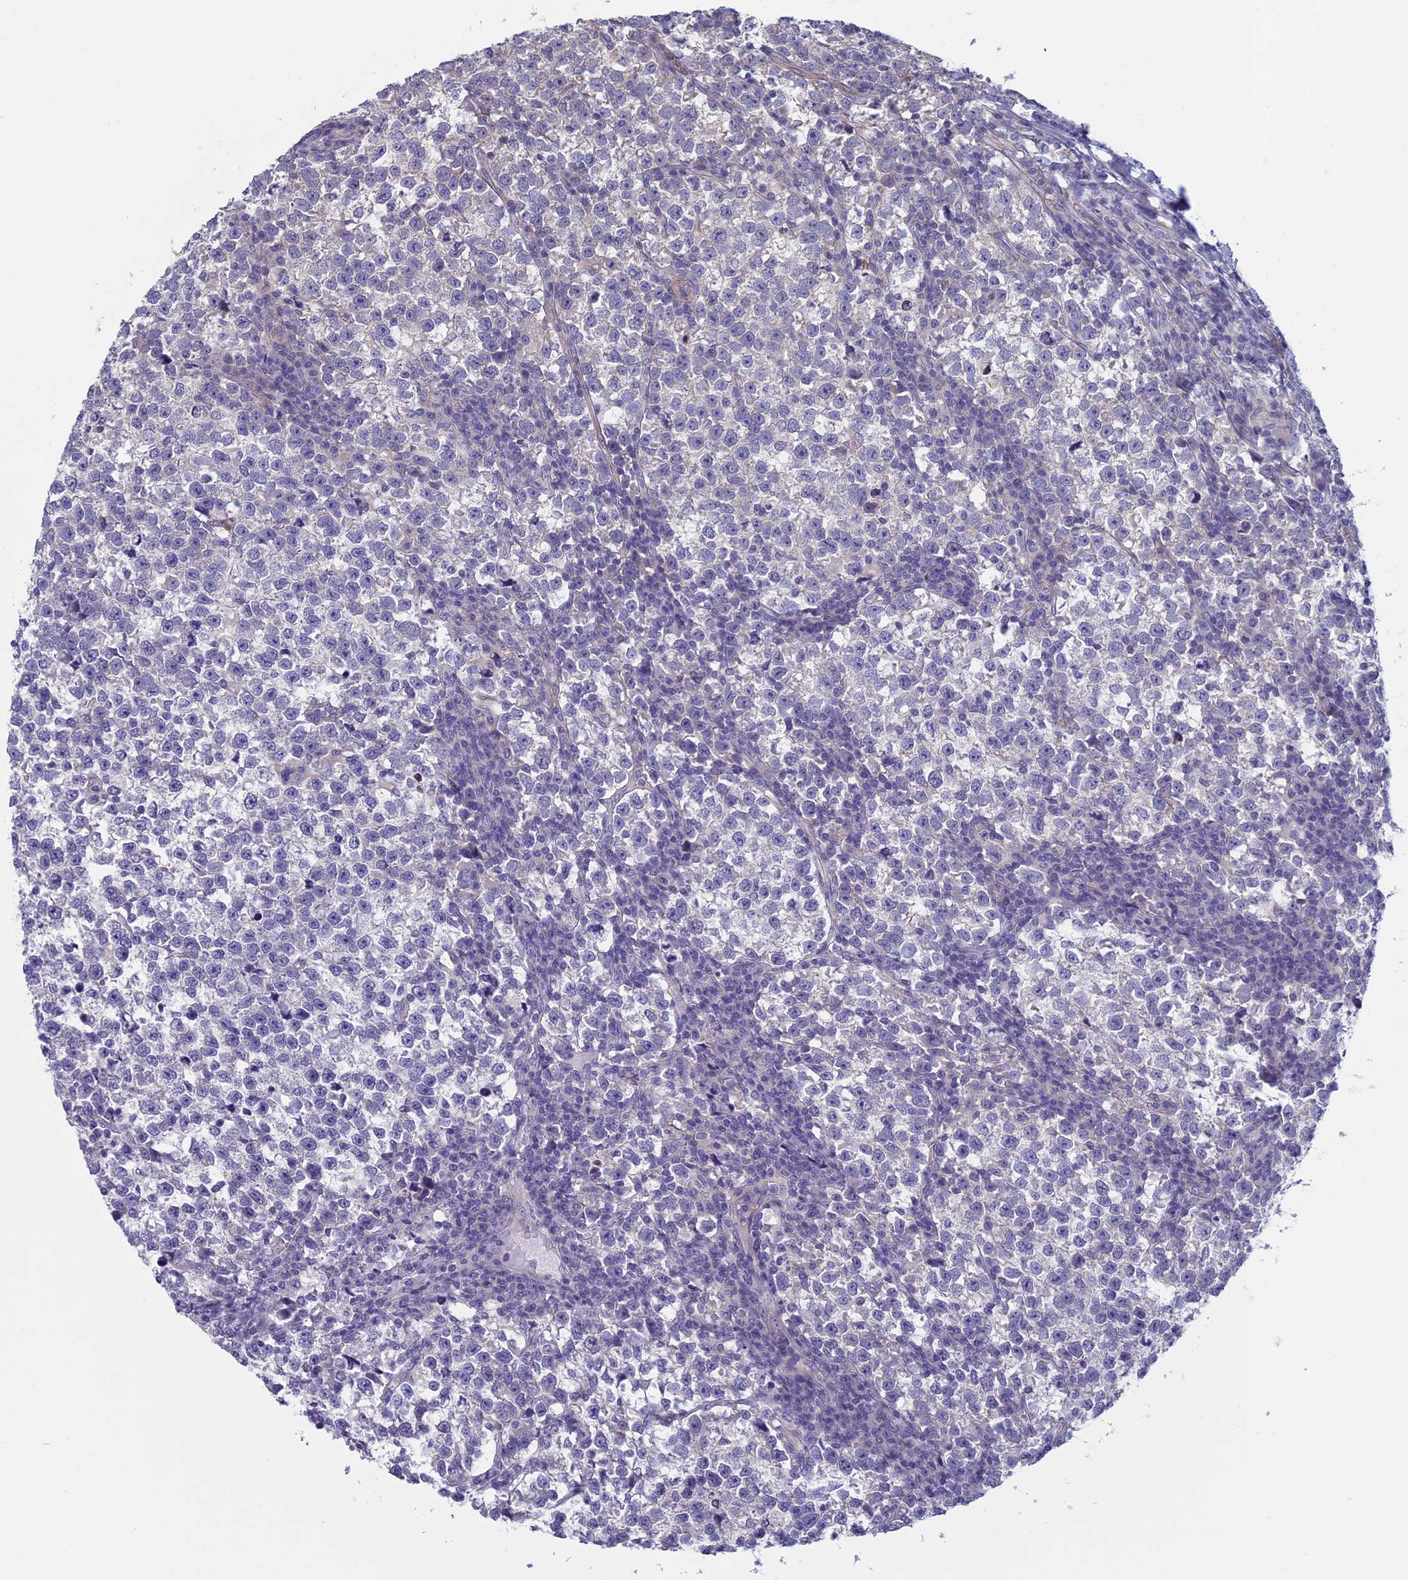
{"staining": {"intensity": "negative", "quantity": "none", "location": "none"}, "tissue": "testis cancer", "cell_type": "Tumor cells", "image_type": "cancer", "snomed": [{"axis": "morphology", "description": "Normal tissue, NOS"}, {"axis": "morphology", "description": "Seminoma, NOS"}, {"axis": "topography", "description": "Testis"}], "caption": "Tumor cells are negative for brown protein staining in testis seminoma.", "gene": "CNOT6L", "patient": {"sex": "male", "age": 43}}